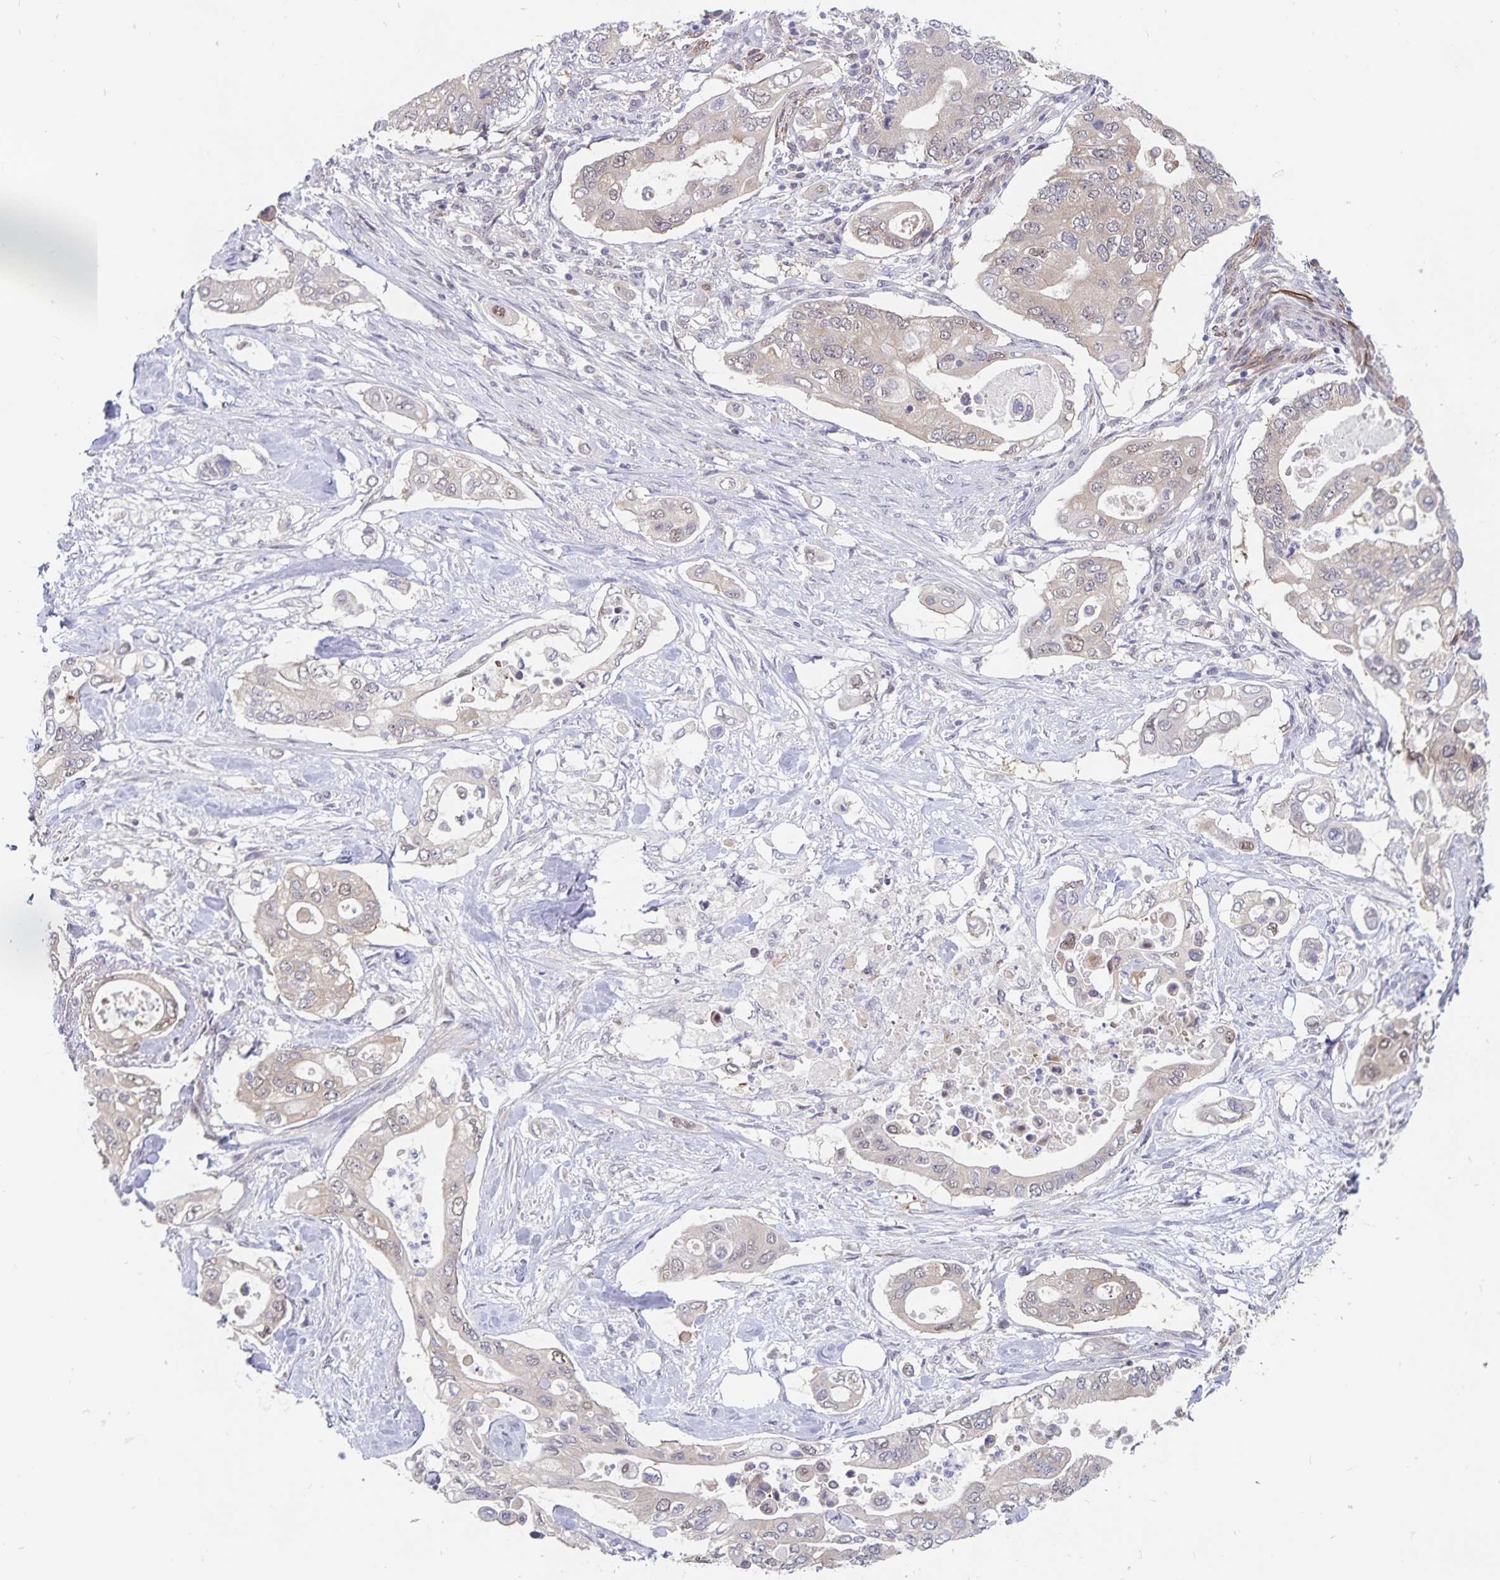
{"staining": {"intensity": "negative", "quantity": "none", "location": "none"}, "tissue": "pancreatic cancer", "cell_type": "Tumor cells", "image_type": "cancer", "snomed": [{"axis": "morphology", "description": "Adenocarcinoma, NOS"}, {"axis": "topography", "description": "Pancreas"}], "caption": "Pancreatic adenocarcinoma was stained to show a protein in brown. There is no significant staining in tumor cells.", "gene": "BAG6", "patient": {"sex": "female", "age": 63}}